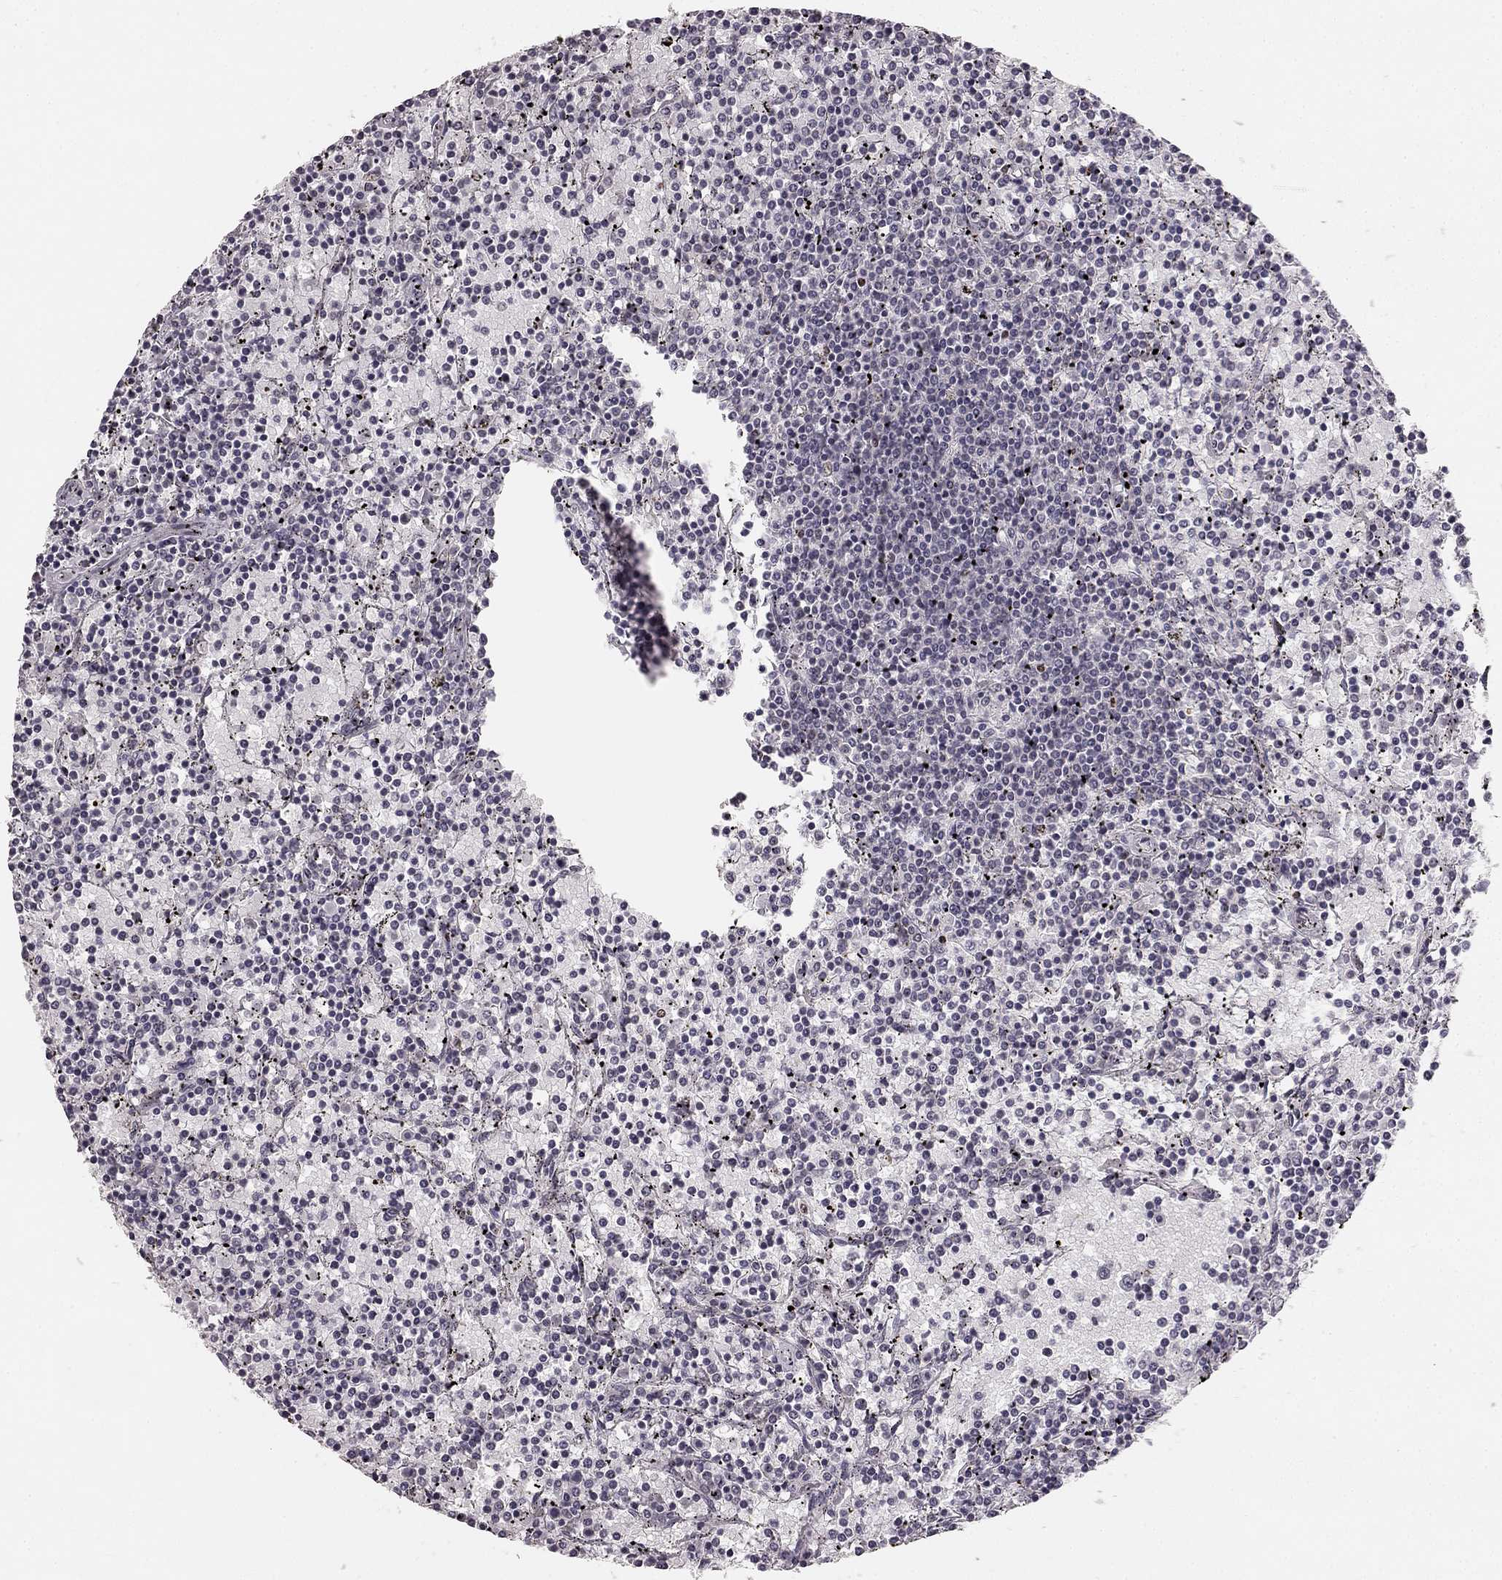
{"staining": {"intensity": "negative", "quantity": "none", "location": "none"}, "tissue": "lymphoma", "cell_type": "Tumor cells", "image_type": "cancer", "snomed": [{"axis": "morphology", "description": "Malignant lymphoma, non-Hodgkin's type, Low grade"}, {"axis": "topography", "description": "Spleen"}], "caption": "Immunohistochemical staining of low-grade malignant lymphoma, non-Hodgkin's type shows no significant expression in tumor cells.", "gene": "HCN4", "patient": {"sex": "female", "age": 77}}